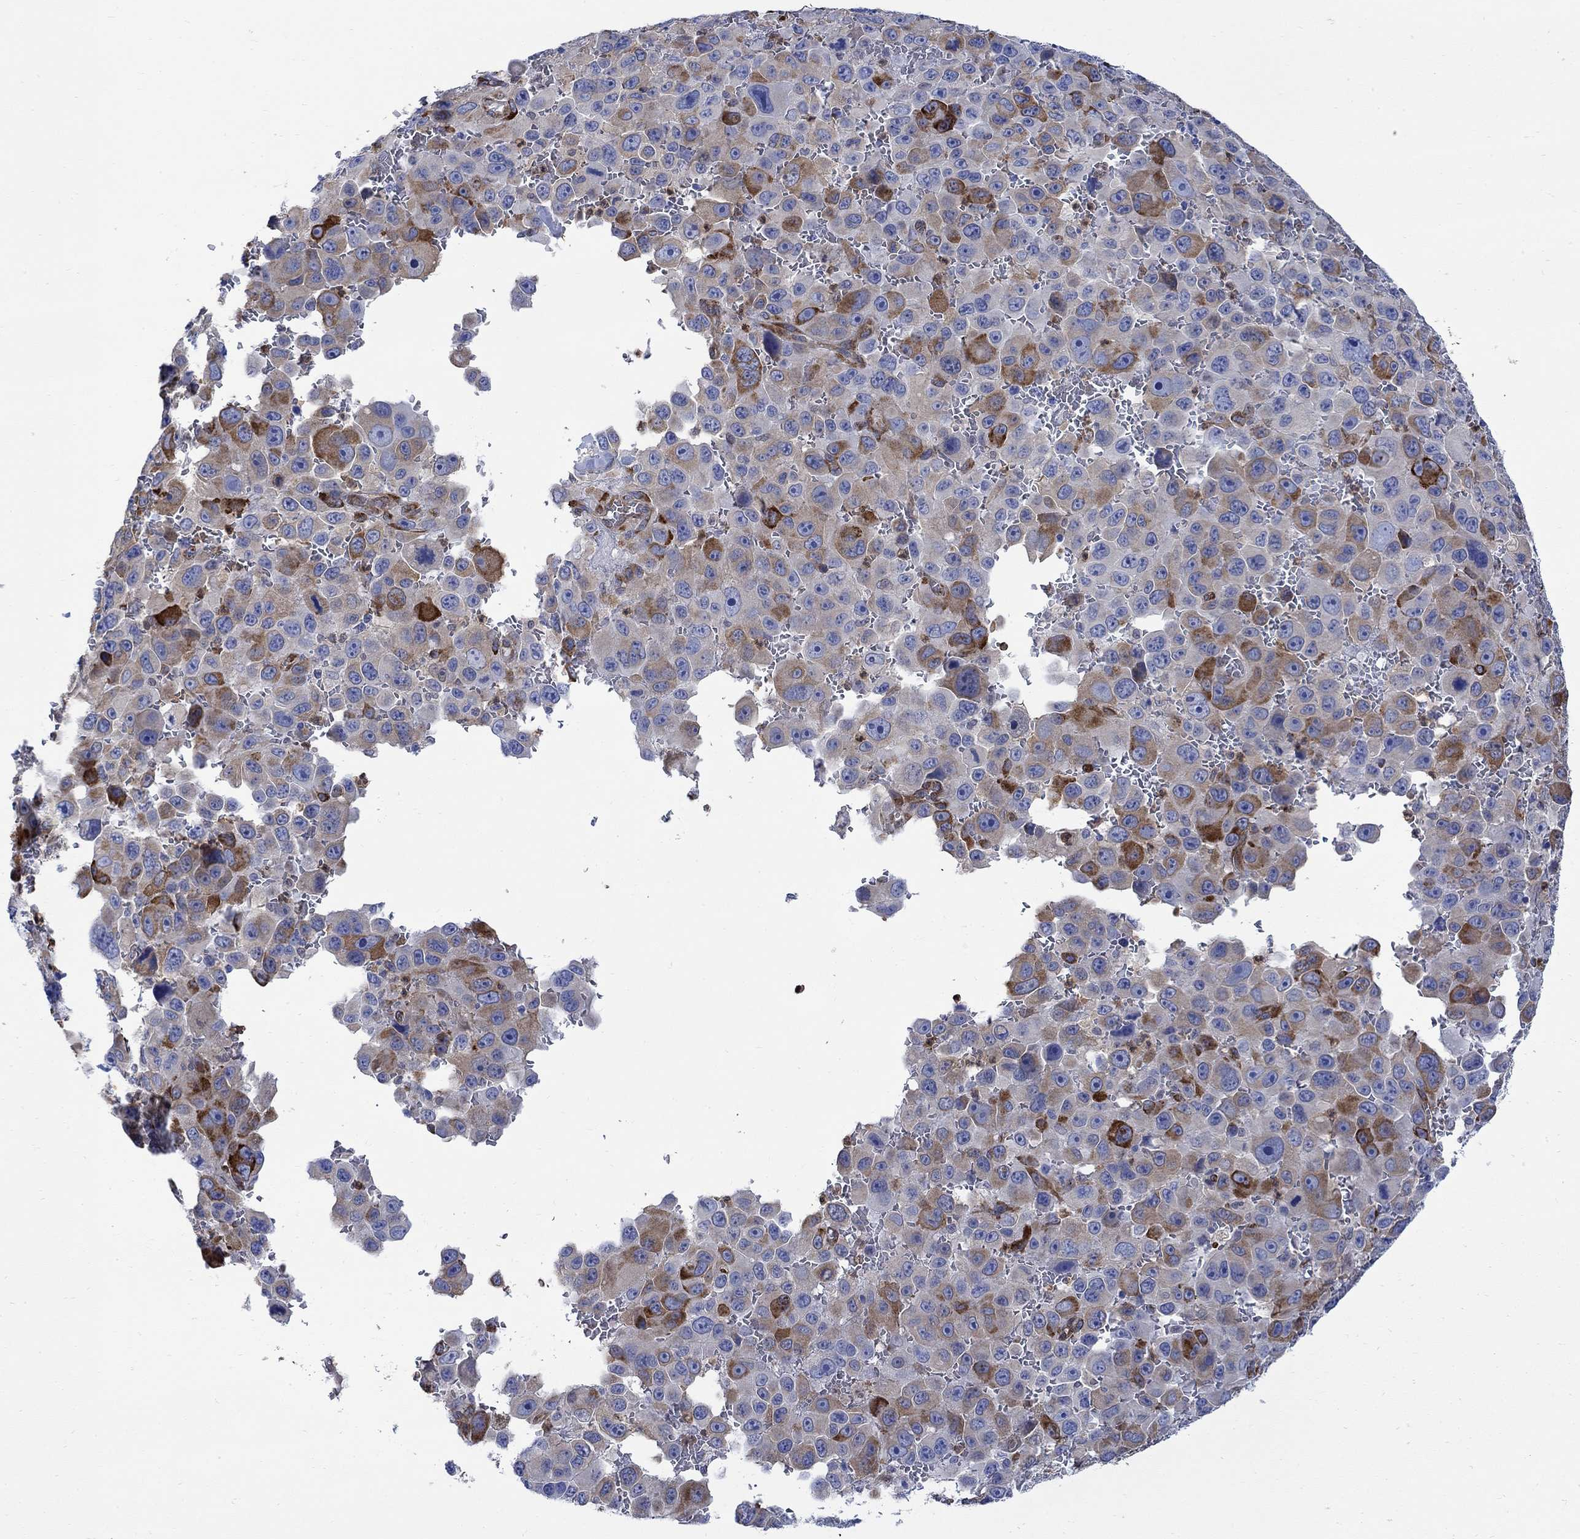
{"staining": {"intensity": "strong", "quantity": "<25%", "location": "cytoplasmic/membranous"}, "tissue": "melanoma", "cell_type": "Tumor cells", "image_type": "cancer", "snomed": [{"axis": "morphology", "description": "Malignant melanoma, NOS"}, {"axis": "topography", "description": "Skin"}], "caption": "Immunohistochemistry (IHC) micrograph of malignant melanoma stained for a protein (brown), which reveals medium levels of strong cytoplasmic/membranous positivity in approximately <25% of tumor cells.", "gene": "TGM2", "patient": {"sex": "female", "age": 91}}